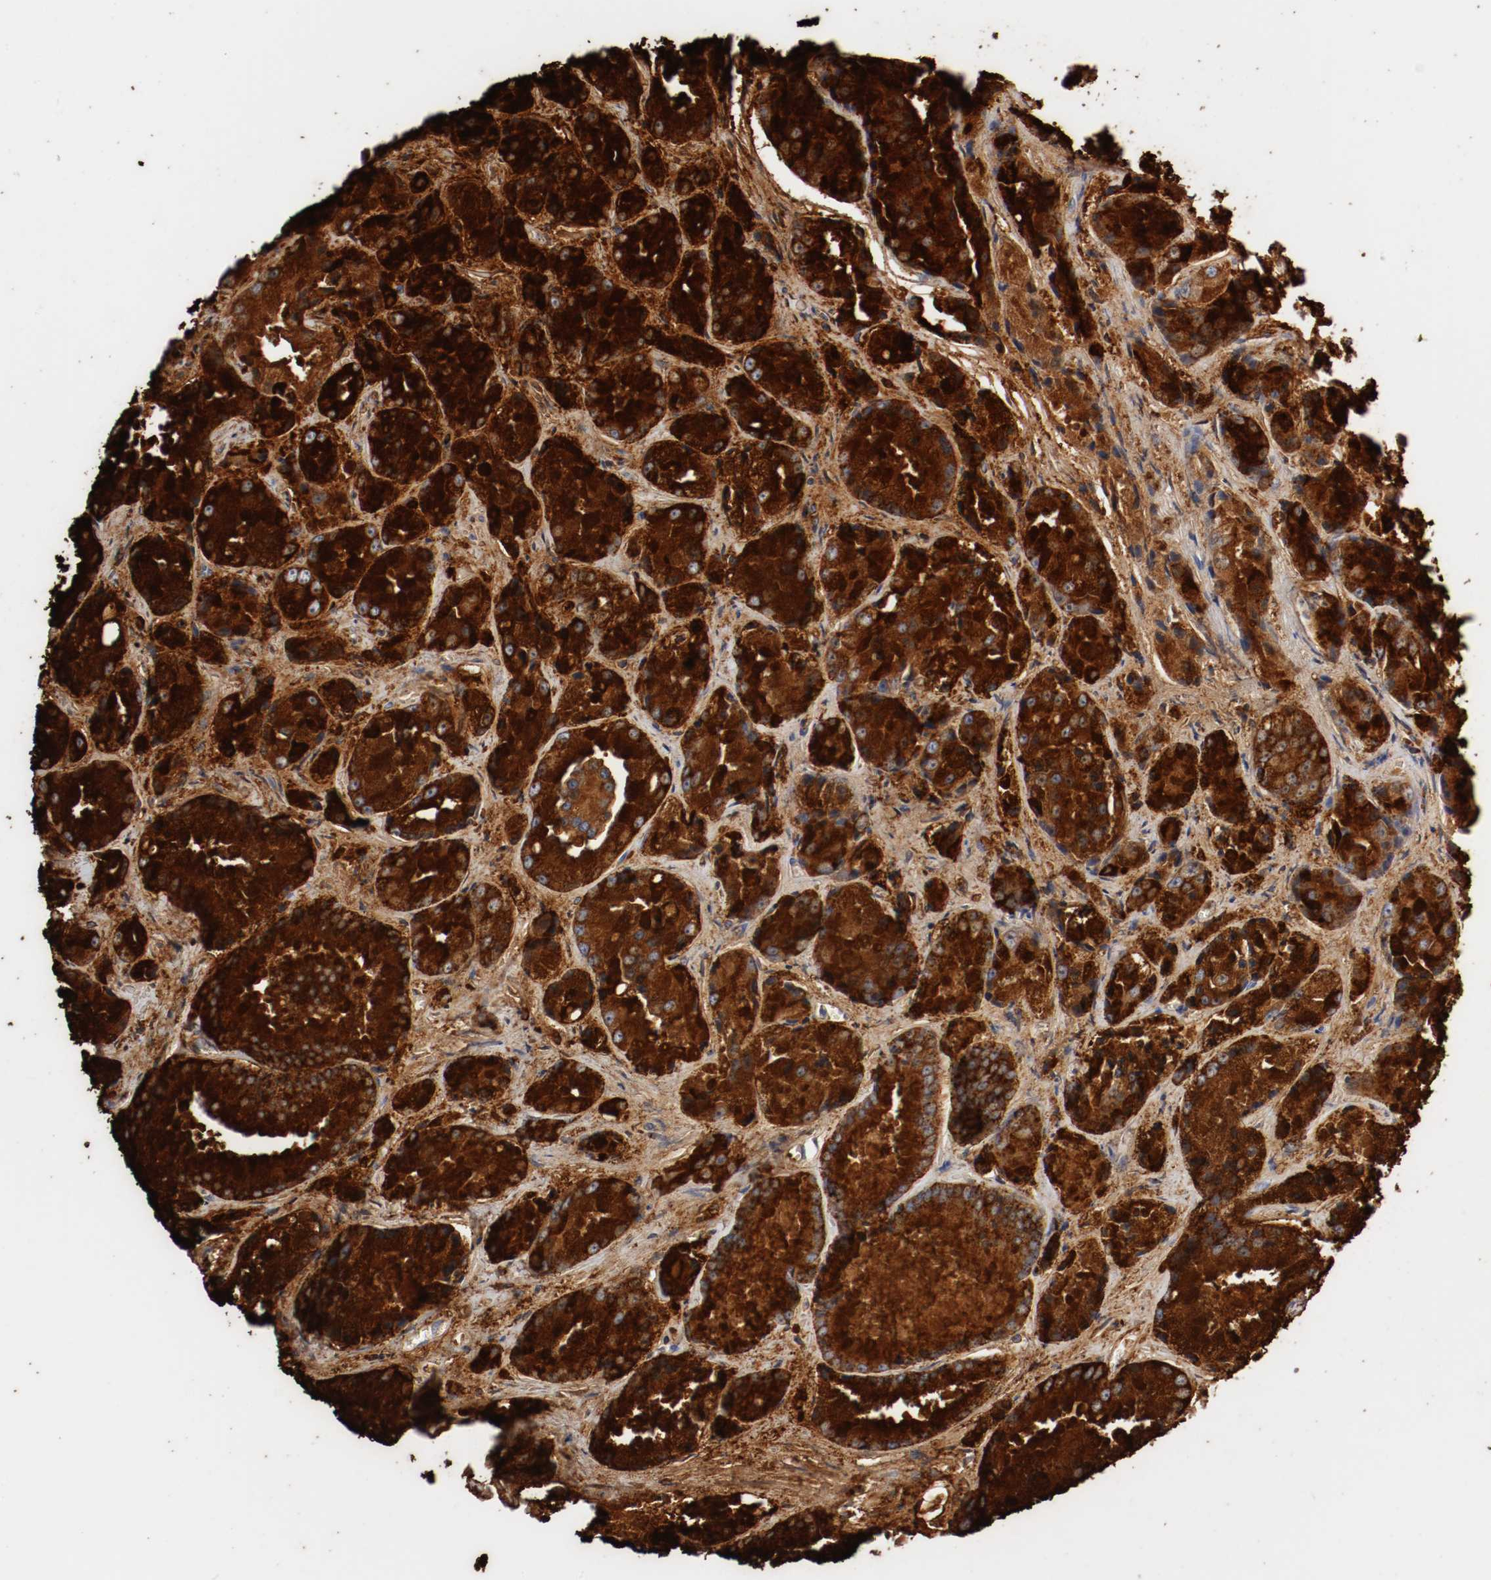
{"staining": {"intensity": "strong", "quantity": ">75%", "location": "cytoplasmic/membranous"}, "tissue": "prostate cancer", "cell_type": "Tumor cells", "image_type": "cancer", "snomed": [{"axis": "morphology", "description": "Adenocarcinoma, Low grade"}, {"axis": "topography", "description": "Prostate"}], "caption": "Strong cytoplasmic/membranous protein positivity is appreciated in approximately >75% of tumor cells in prostate low-grade adenocarcinoma. Using DAB (3,3'-diaminobenzidine) (brown) and hematoxylin (blue) stains, captured at high magnification using brightfield microscopy.", "gene": "GAD1", "patient": {"sex": "male", "age": 64}}